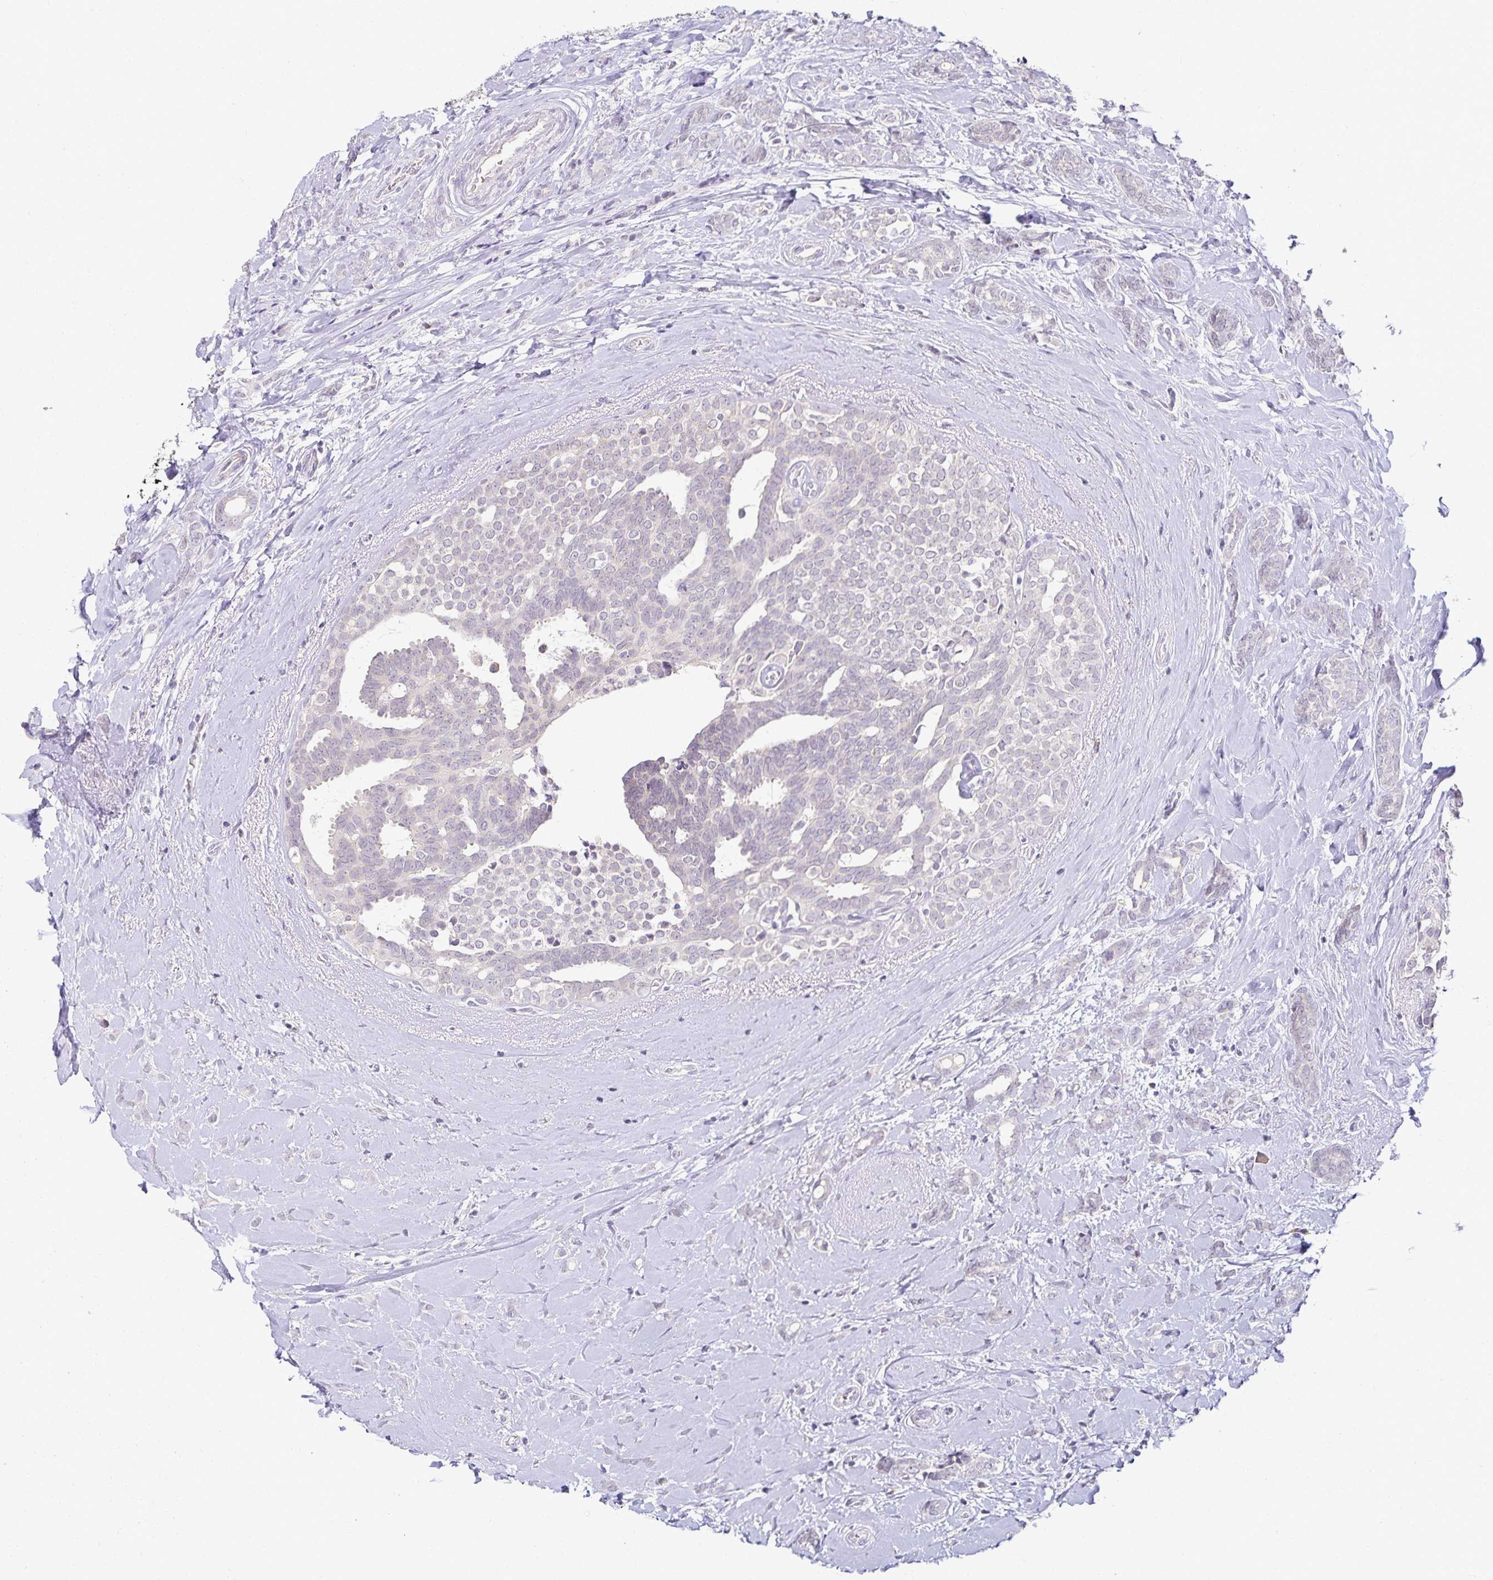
{"staining": {"intensity": "negative", "quantity": "none", "location": "none"}, "tissue": "breast cancer", "cell_type": "Tumor cells", "image_type": "cancer", "snomed": [{"axis": "morphology", "description": "Intraductal carcinoma, in situ"}, {"axis": "morphology", "description": "Duct carcinoma"}, {"axis": "morphology", "description": "Lobular carcinoma, in situ"}, {"axis": "topography", "description": "Breast"}], "caption": "This image is of intraductal carcinoma,  in situ (breast) stained with IHC to label a protein in brown with the nuclei are counter-stained blue. There is no expression in tumor cells.", "gene": "GP2", "patient": {"sex": "female", "age": 44}}